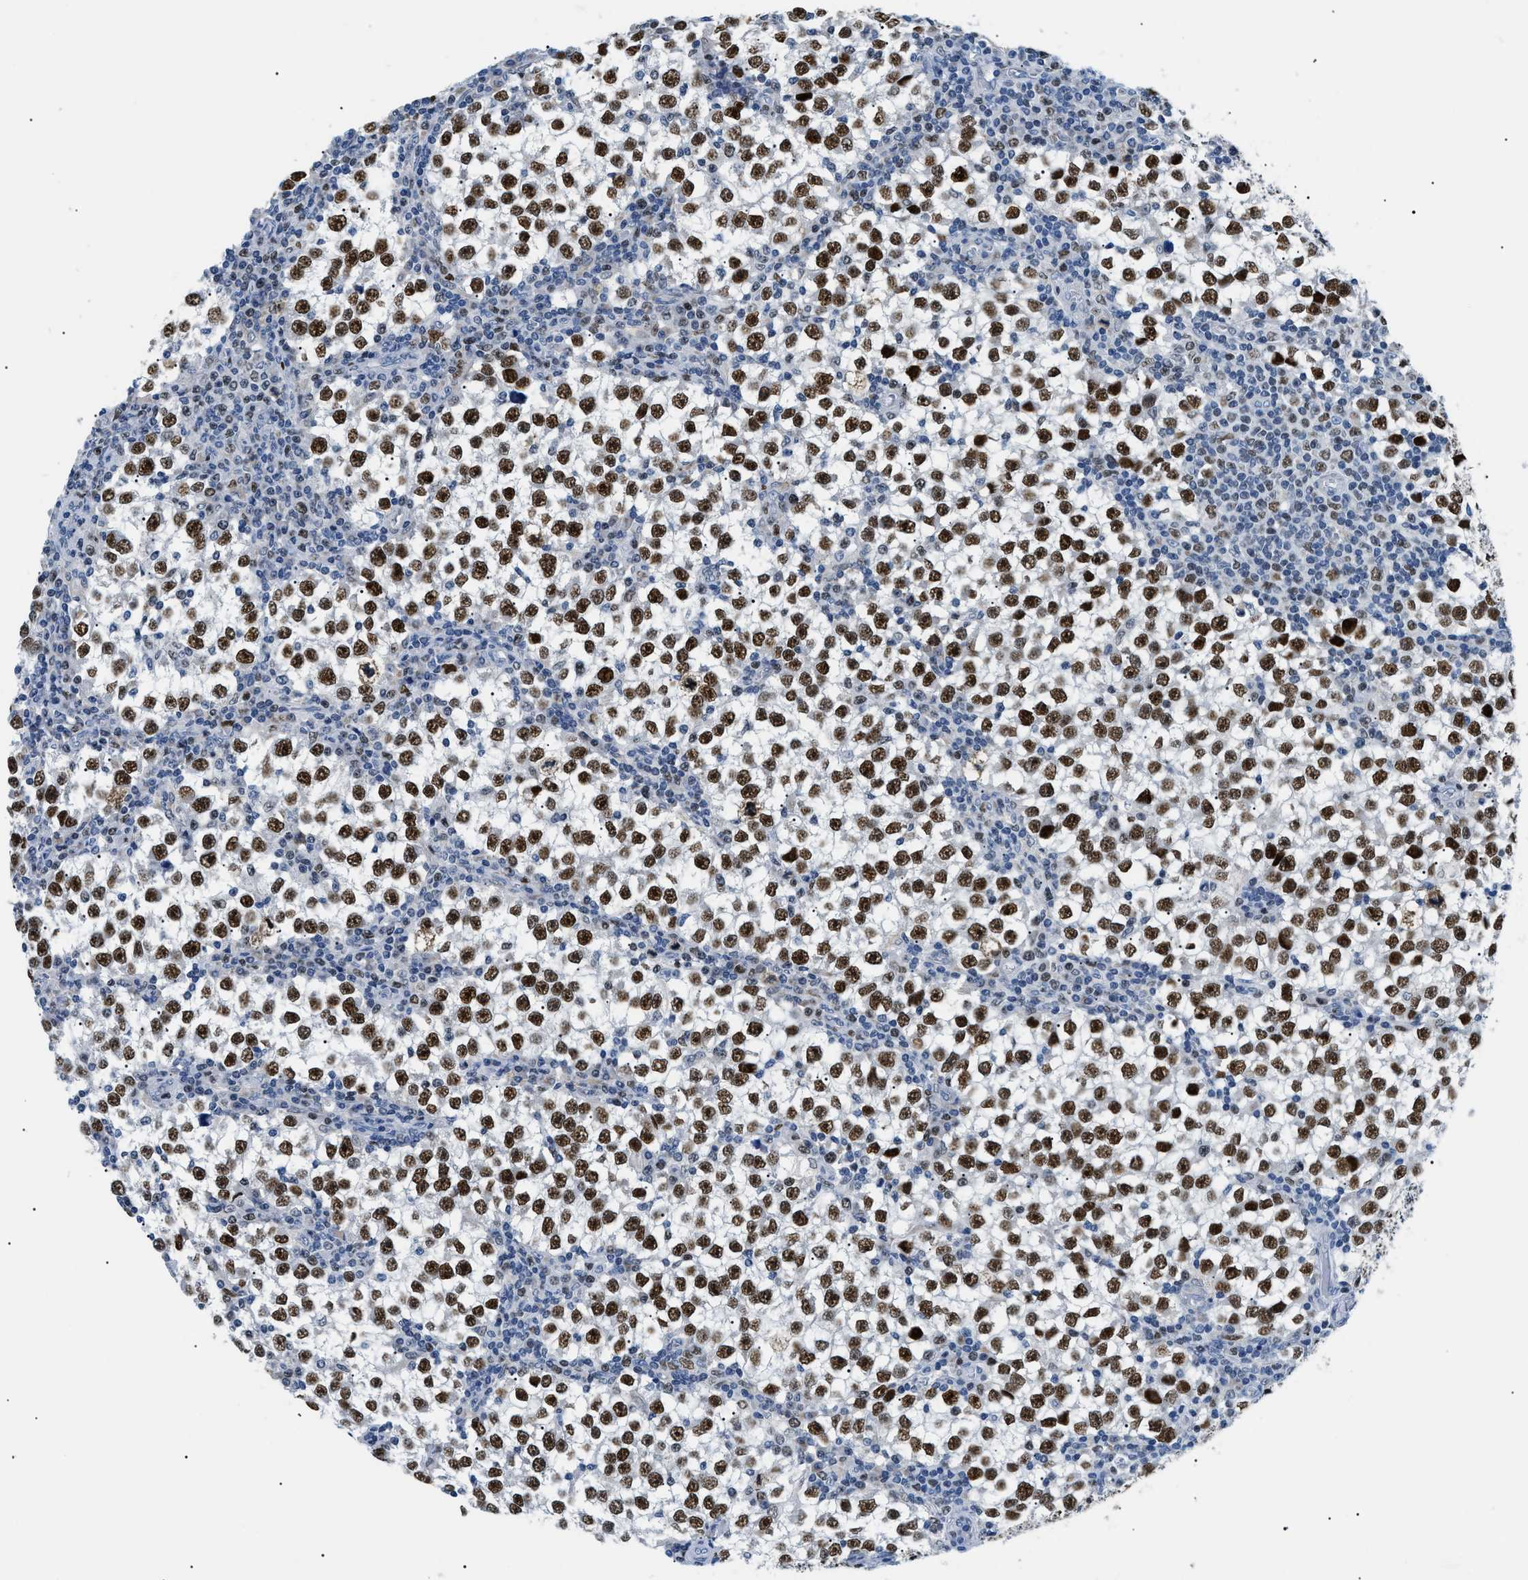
{"staining": {"intensity": "strong", "quantity": ">75%", "location": "nuclear"}, "tissue": "testis cancer", "cell_type": "Tumor cells", "image_type": "cancer", "snomed": [{"axis": "morphology", "description": "Seminoma, NOS"}, {"axis": "topography", "description": "Testis"}], "caption": "Immunohistochemical staining of seminoma (testis) shows strong nuclear protein staining in approximately >75% of tumor cells.", "gene": "SMARCC1", "patient": {"sex": "male", "age": 65}}